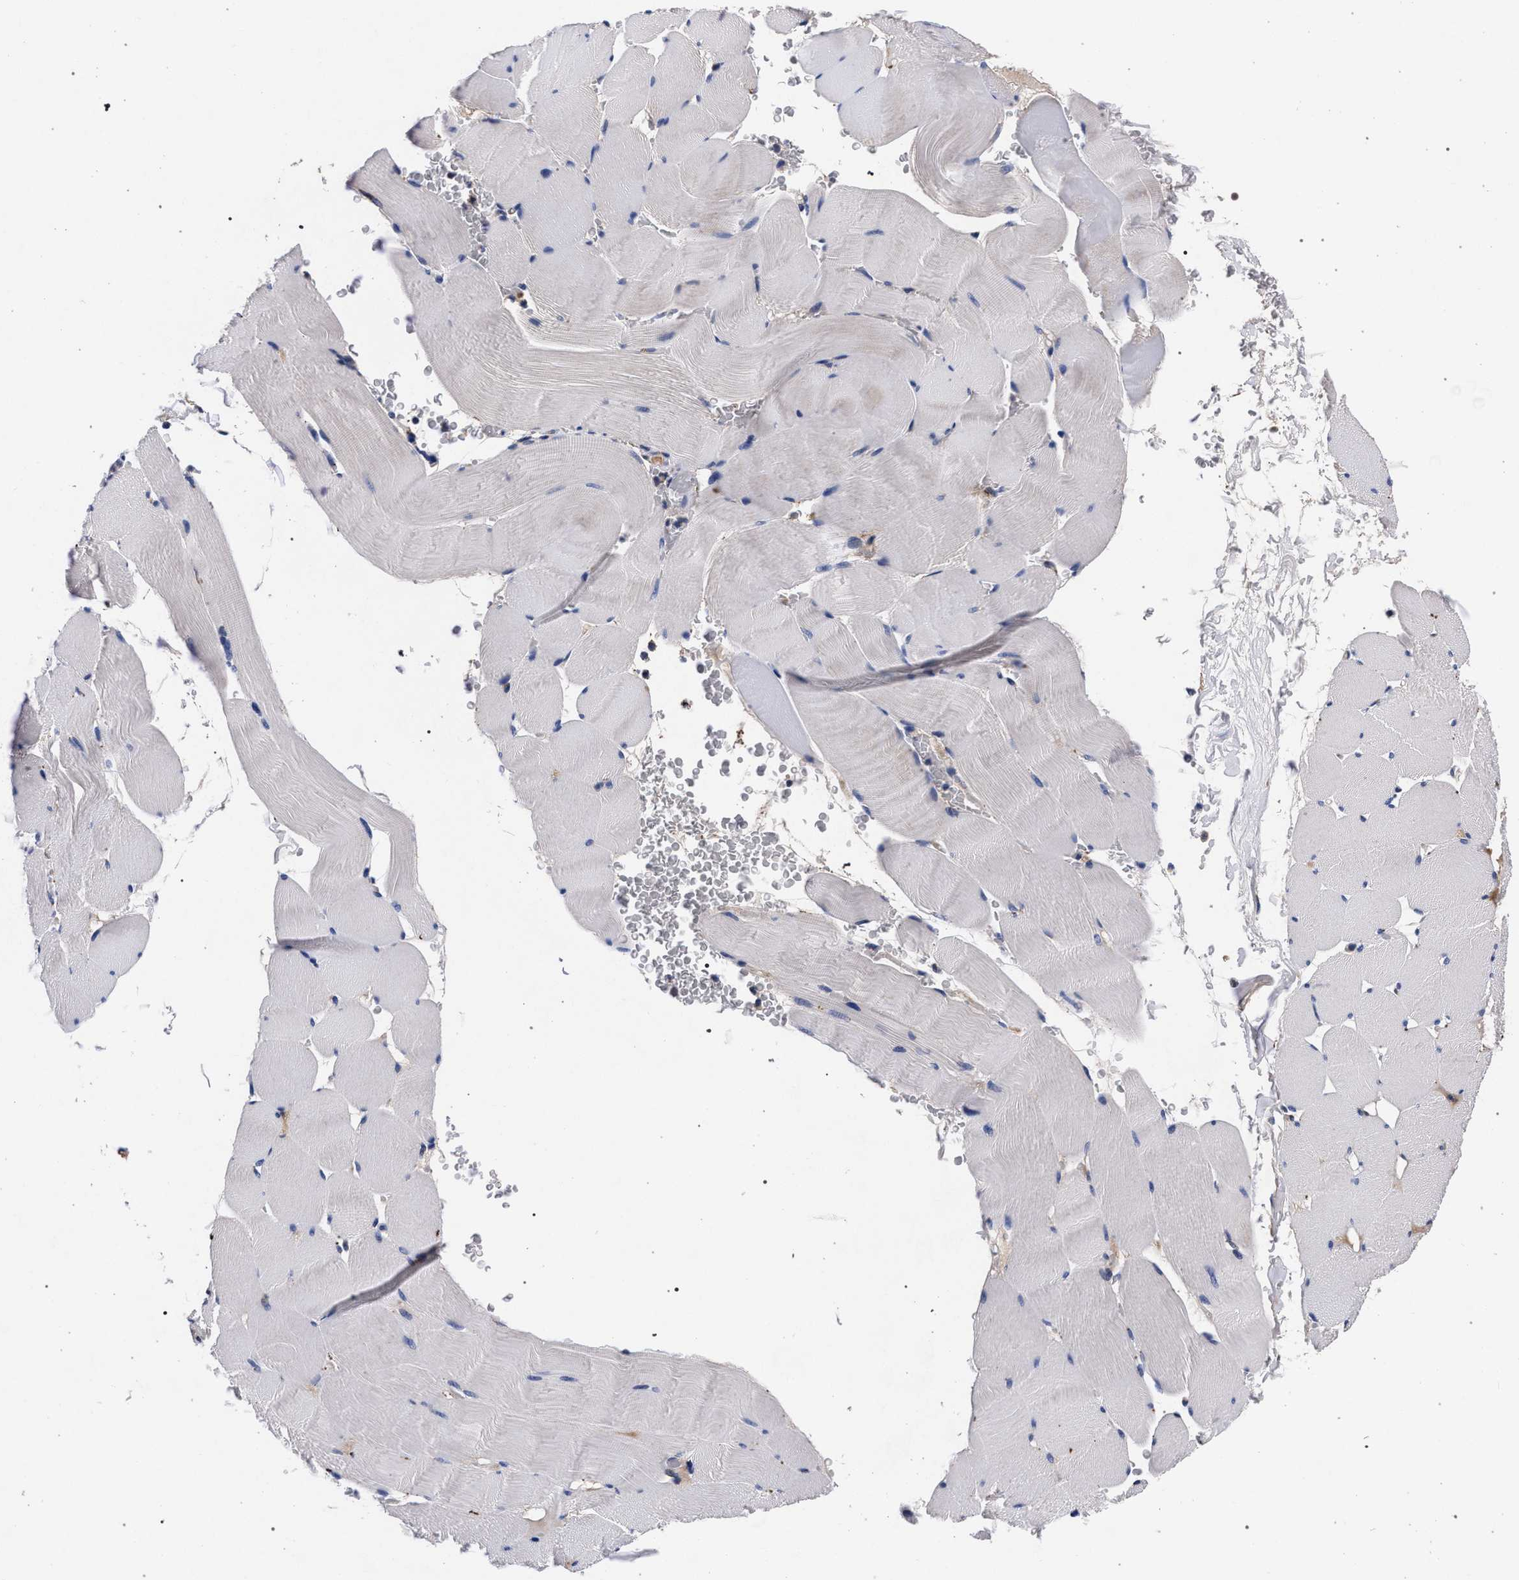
{"staining": {"intensity": "moderate", "quantity": "<25%", "location": "cytoplasmic/membranous"}, "tissue": "skeletal muscle", "cell_type": "Myocytes", "image_type": "normal", "snomed": [{"axis": "morphology", "description": "Normal tissue, NOS"}, {"axis": "topography", "description": "Skeletal muscle"}], "caption": "Myocytes exhibit moderate cytoplasmic/membranous expression in about <25% of cells in benign skeletal muscle.", "gene": "ACOX1", "patient": {"sex": "male", "age": 62}}